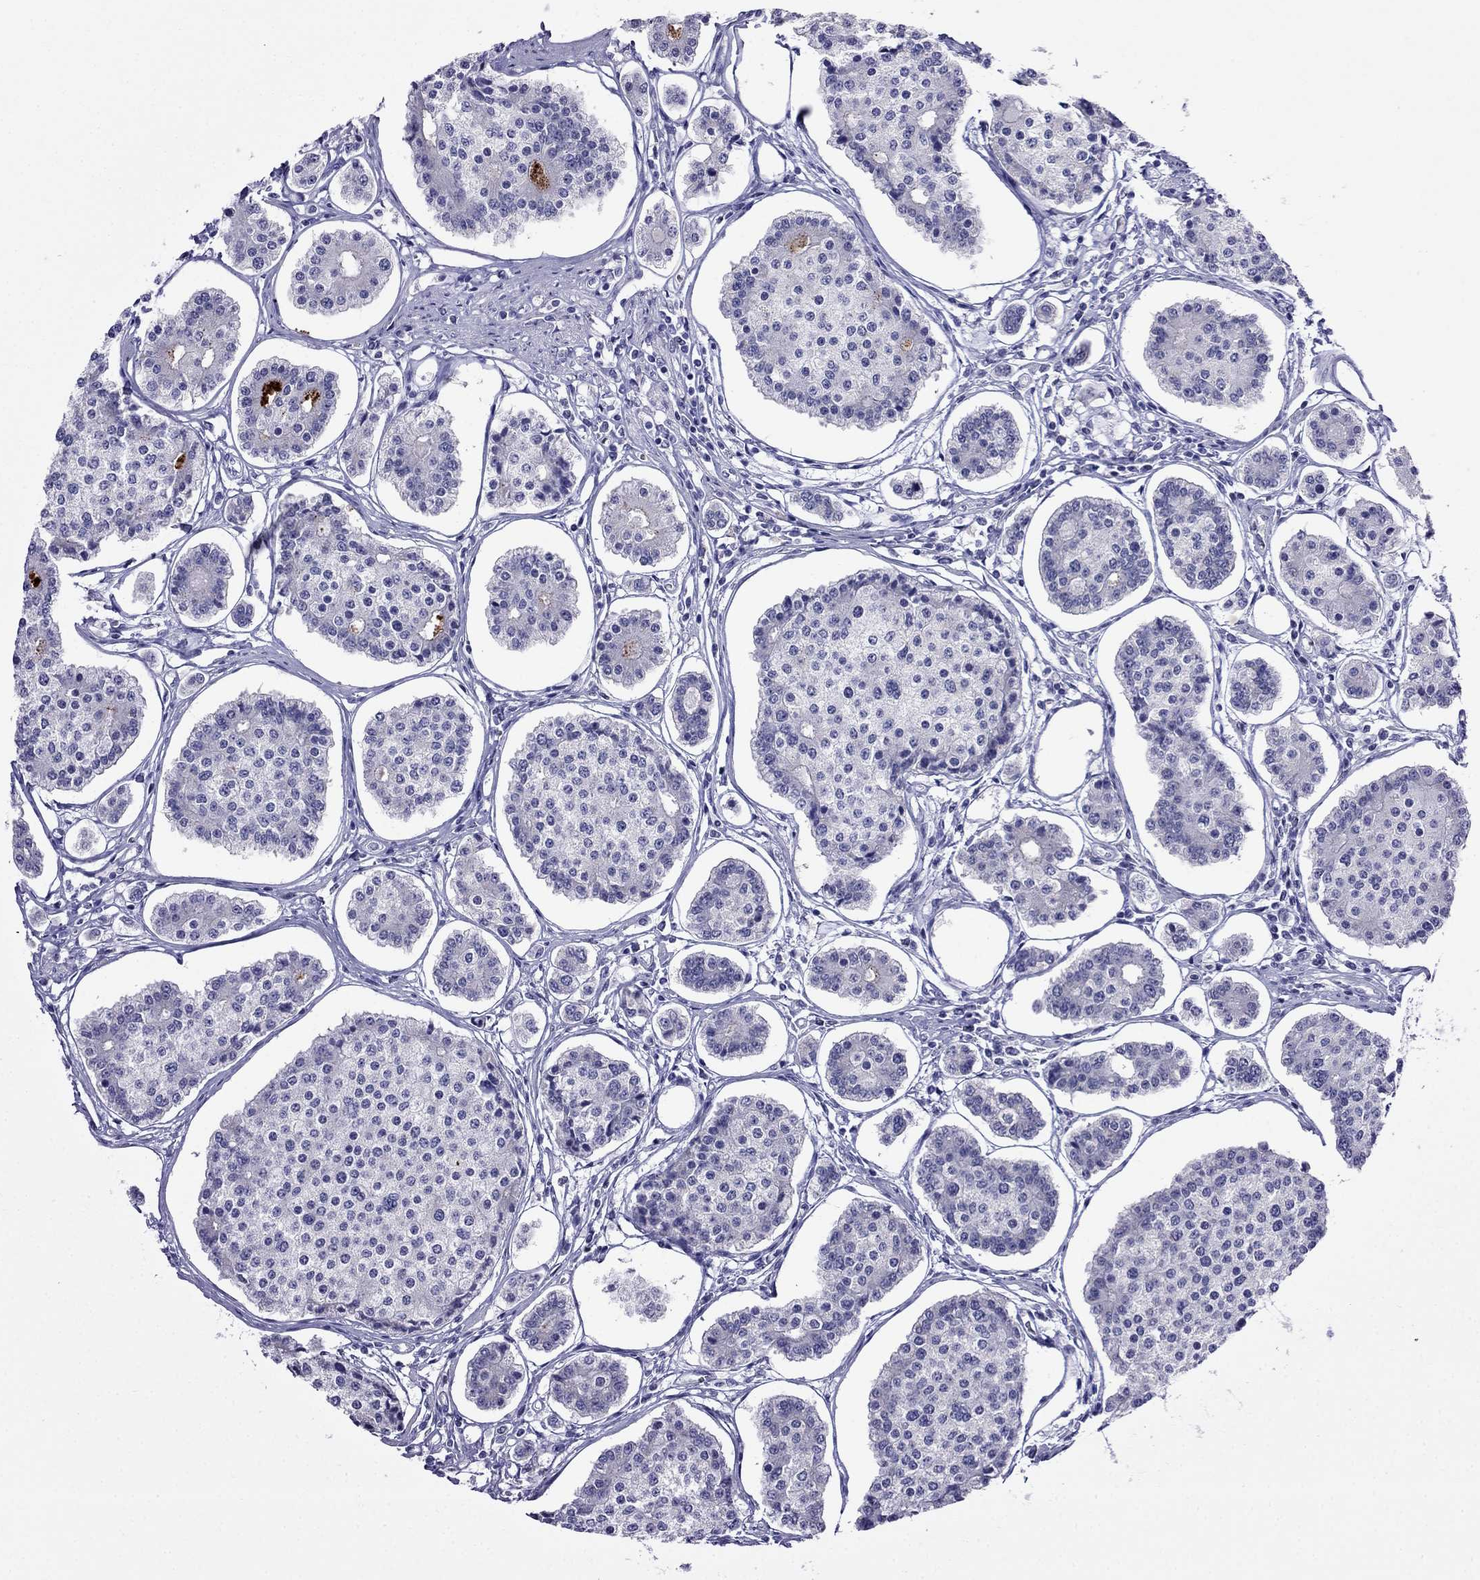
{"staining": {"intensity": "negative", "quantity": "none", "location": "none"}, "tissue": "carcinoid", "cell_type": "Tumor cells", "image_type": "cancer", "snomed": [{"axis": "morphology", "description": "Carcinoid, malignant, NOS"}, {"axis": "topography", "description": "Small intestine"}], "caption": "A photomicrograph of human carcinoid is negative for staining in tumor cells.", "gene": "MGP", "patient": {"sex": "female", "age": 65}}